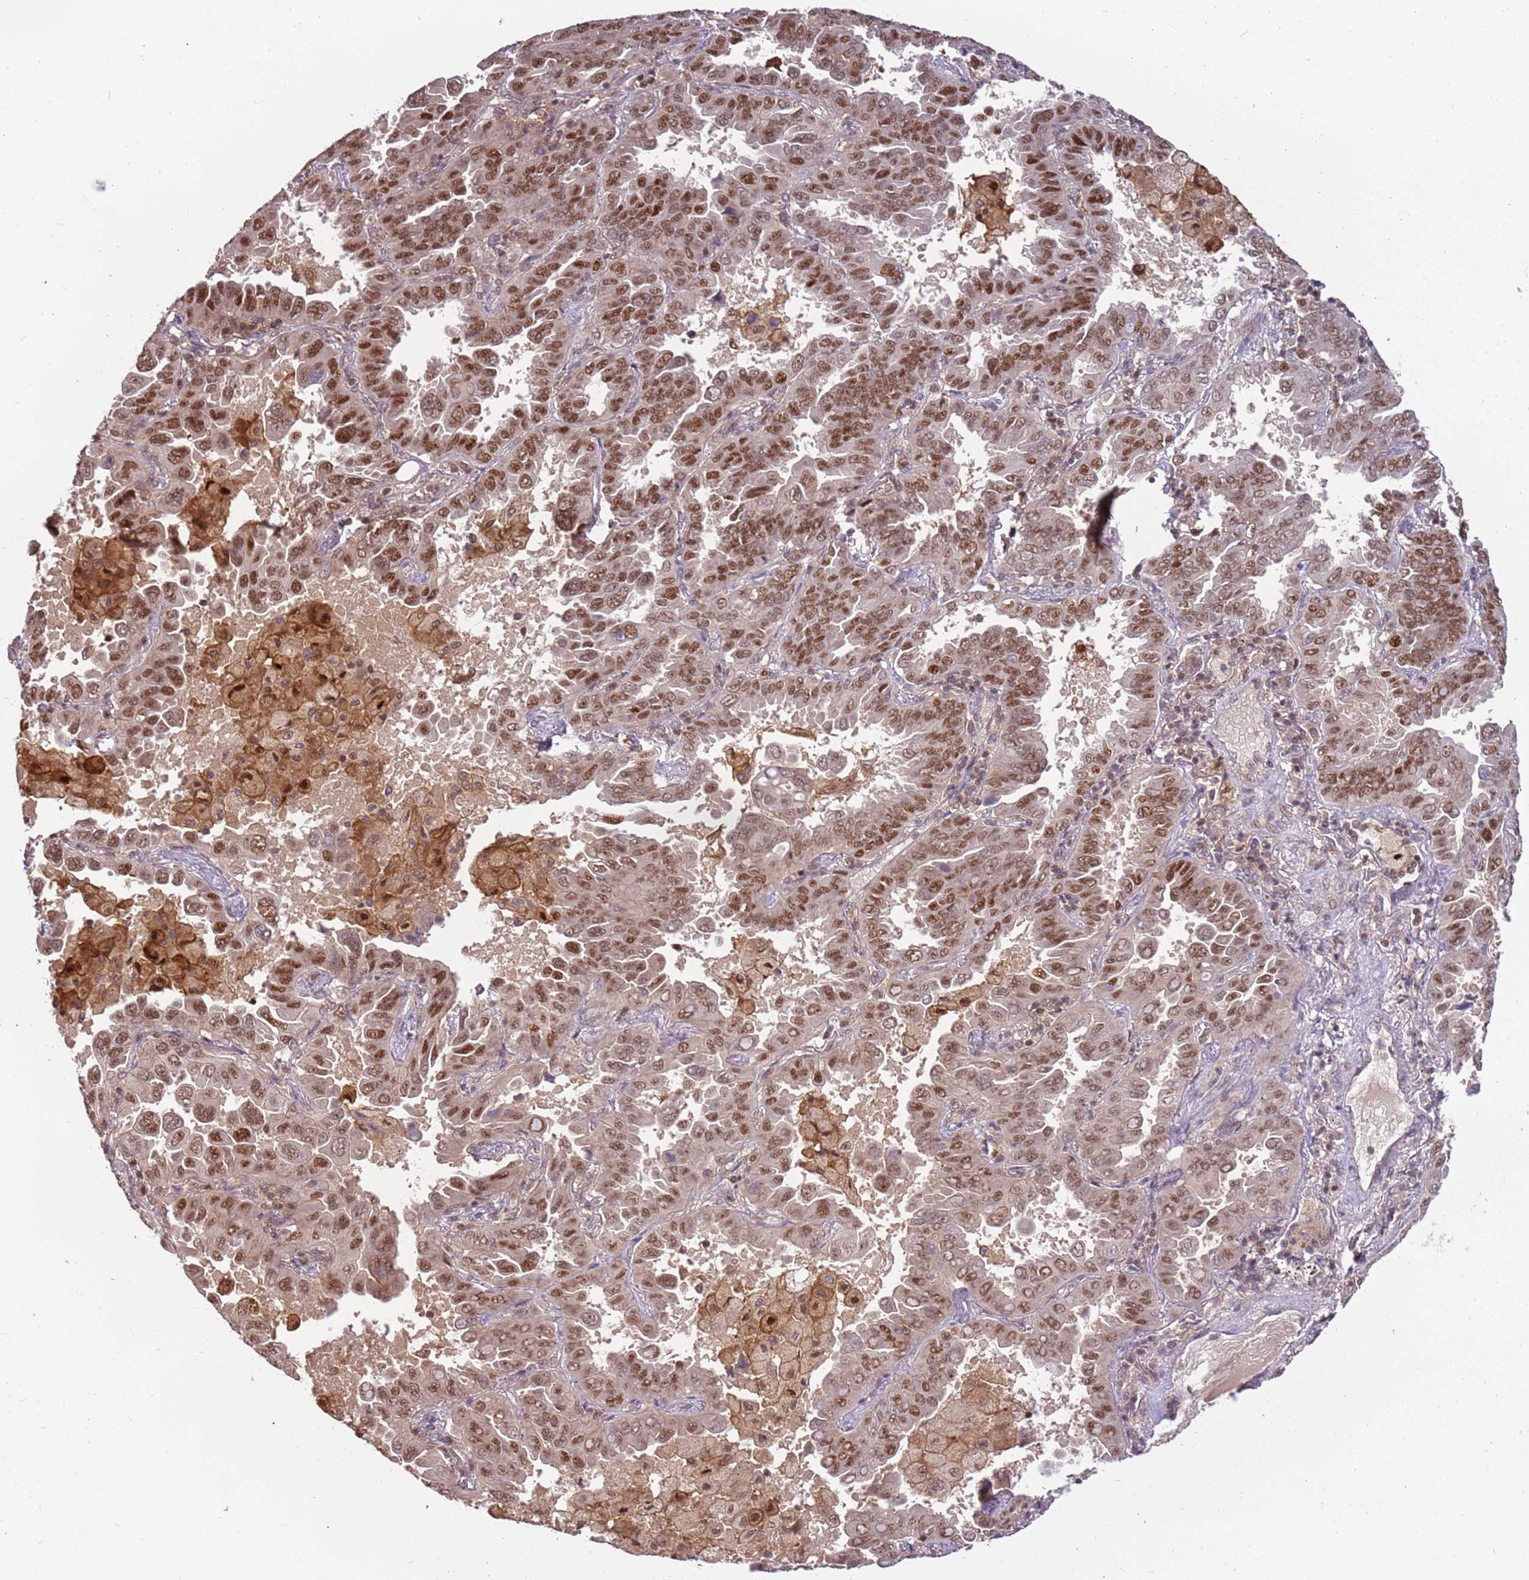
{"staining": {"intensity": "strong", "quantity": ">75%", "location": "nuclear"}, "tissue": "lung cancer", "cell_type": "Tumor cells", "image_type": "cancer", "snomed": [{"axis": "morphology", "description": "Adenocarcinoma, NOS"}, {"axis": "topography", "description": "Lung"}], "caption": "Immunohistochemical staining of human lung adenocarcinoma reveals high levels of strong nuclear protein staining in about >75% of tumor cells.", "gene": "GSTO2", "patient": {"sex": "male", "age": 64}}